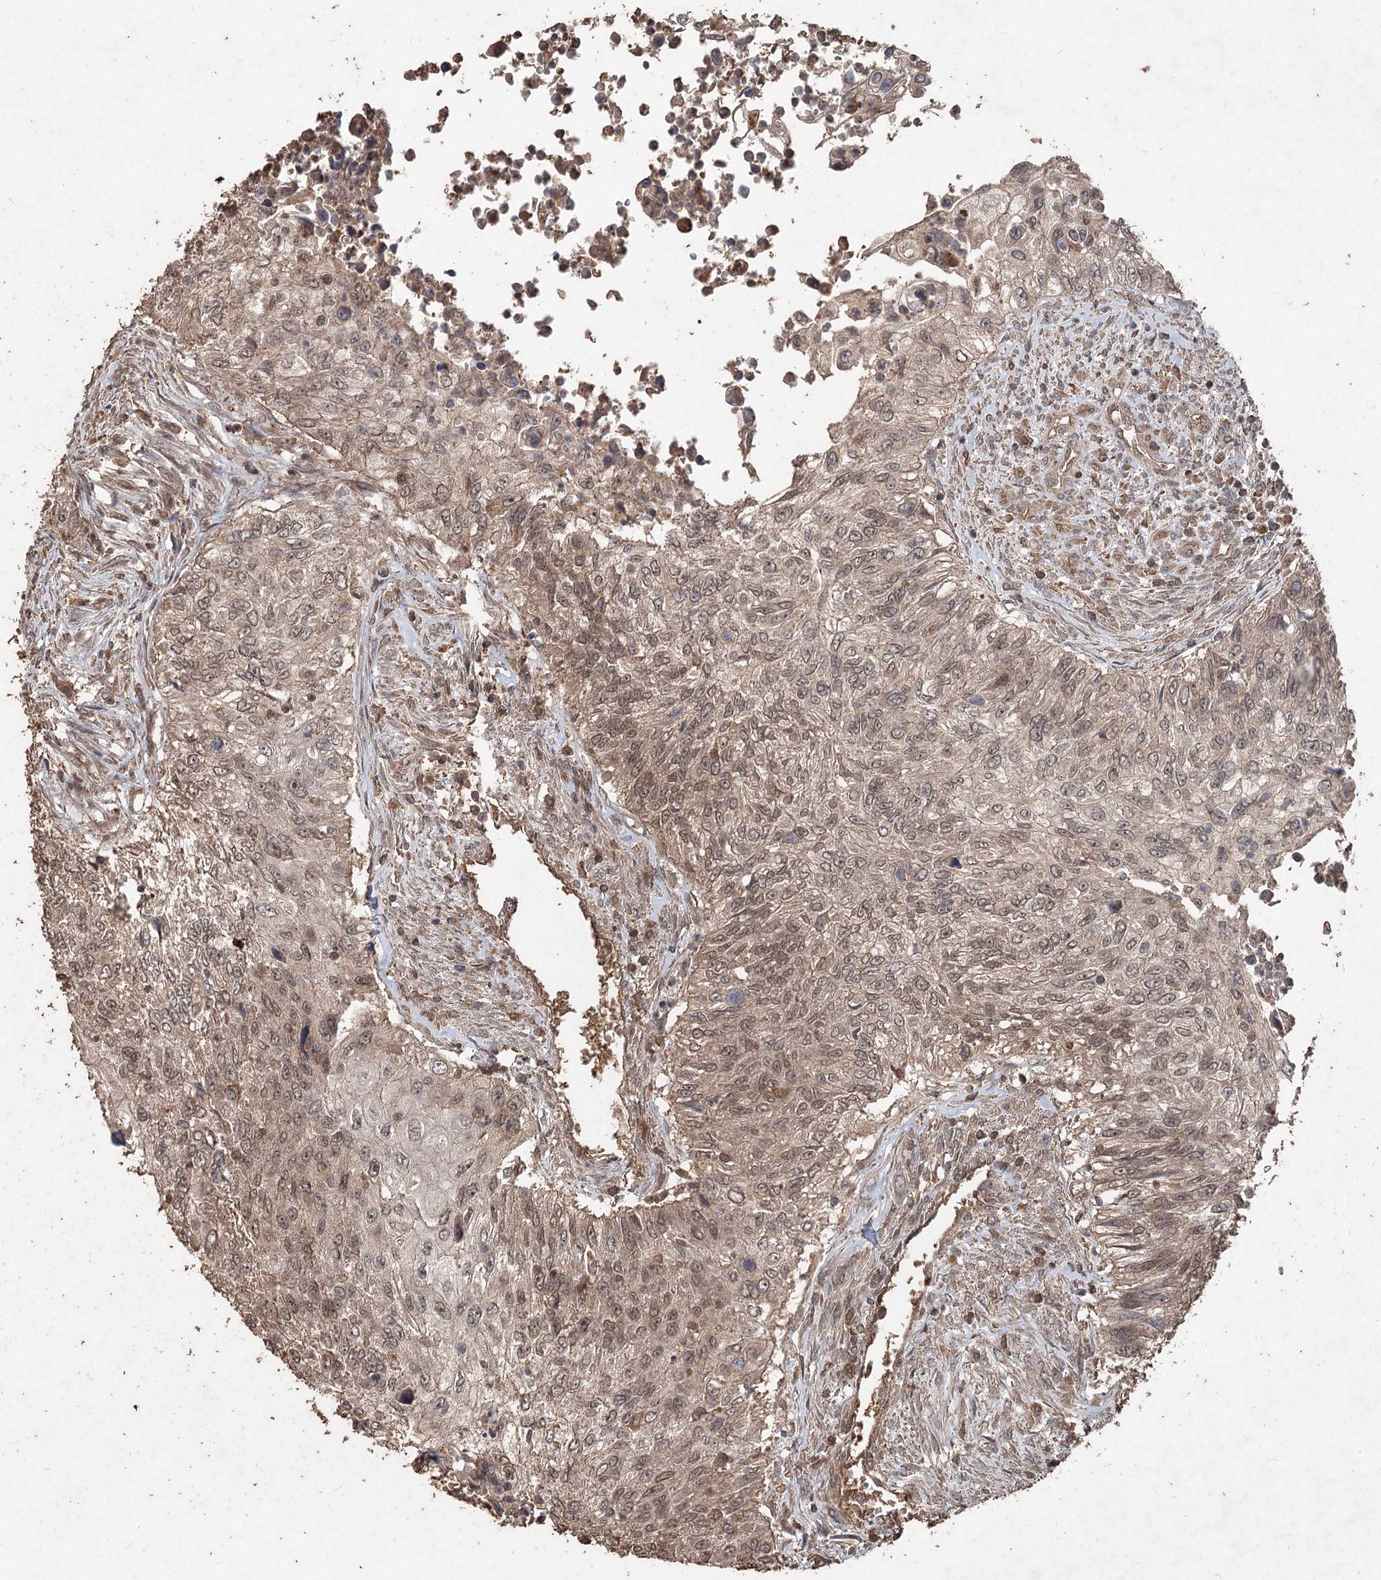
{"staining": {"intensity": "moderate", "quantity": "25%-75%", "location": "cytoplasmic/membranous,nuclear"}, "tissue": "urothelial cancer", "cell_type": "Tumor cells", "image_type": "cancer", "snomed": [{"axis": "morphology", "description": "Urothelial carcinoma, High grade"}, {"axis": "topography", "description": "Urinary bladder"}], "caption": "Brown immunohistochemical staining in human urothelial cancer shows moderate cytoplasmic/membranous and nuclear positivity in approximately 25%-75% of tumor cells. The protein of interest is stained brown, and the nuclei are stained in blue (DAB (3,3'-diaminobenzidine) IHC with brightfield microscopy, high magnification).", "gene": "FBXO7", "patient": {"sex": "female", "age": 60}}